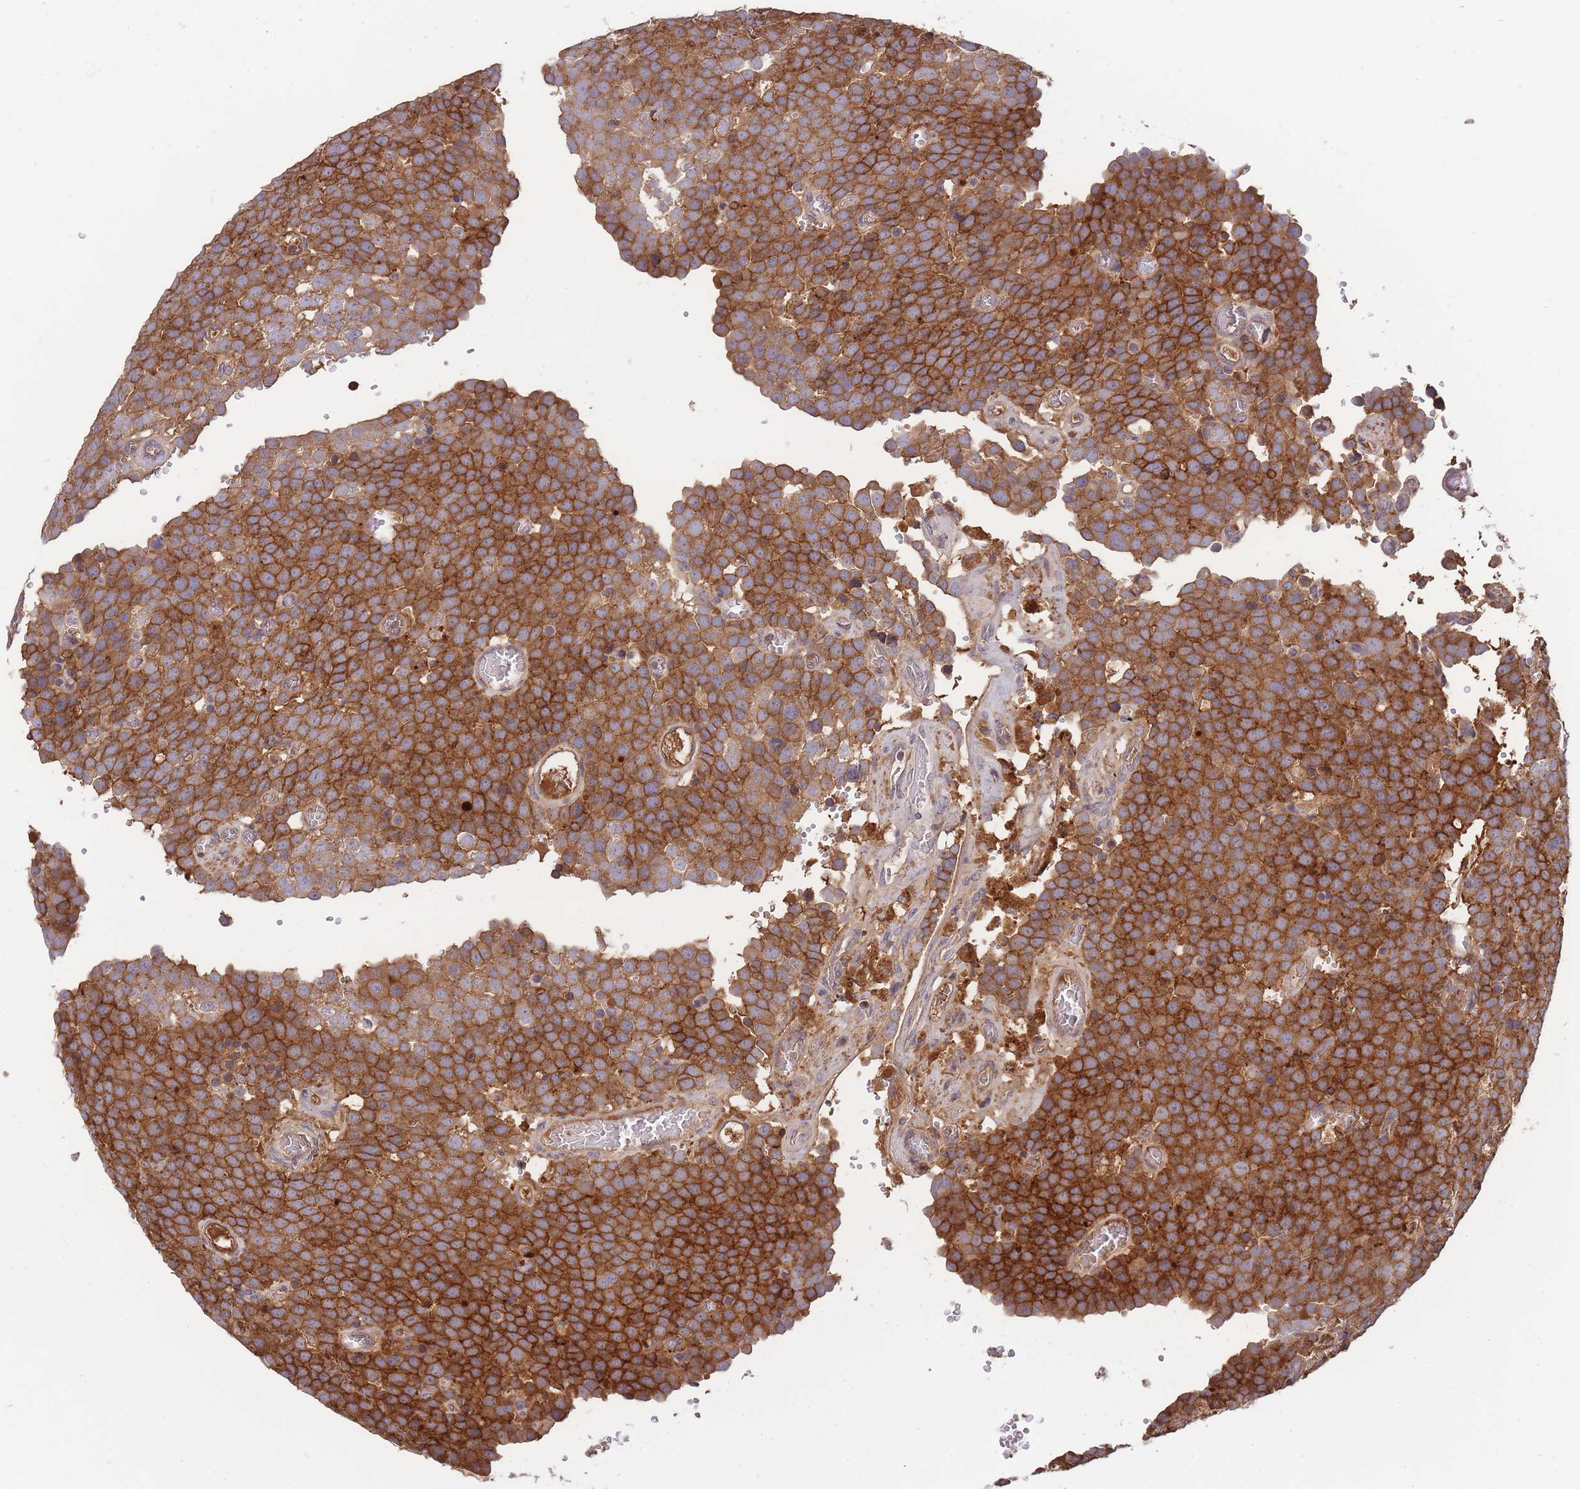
{"staining": {"intensity": "strong", "quantity": ">75%", "location": "cytoplasmic/membranous"}, "tissue": "testis cancer", "cell_type": "Tumor cells", "image_type": "cancer", "snomed": [{"axis": "morphology", "description": "Normal tissue, NOS"}, {"axis": "morphology", "description": "Seminoma, NOS"}, {"axis": "topography", "description": "Testis"}], "caption": "This micrograph shows testis seminoma stained with IHC to label a protein in brown. The cytoplasmic/membranous of tumor cells show strong positivity for the protein. Nuclei are counter-stained blue.", "gene": "RALGDS", "patient": {"sex": "male", "age": 71}}